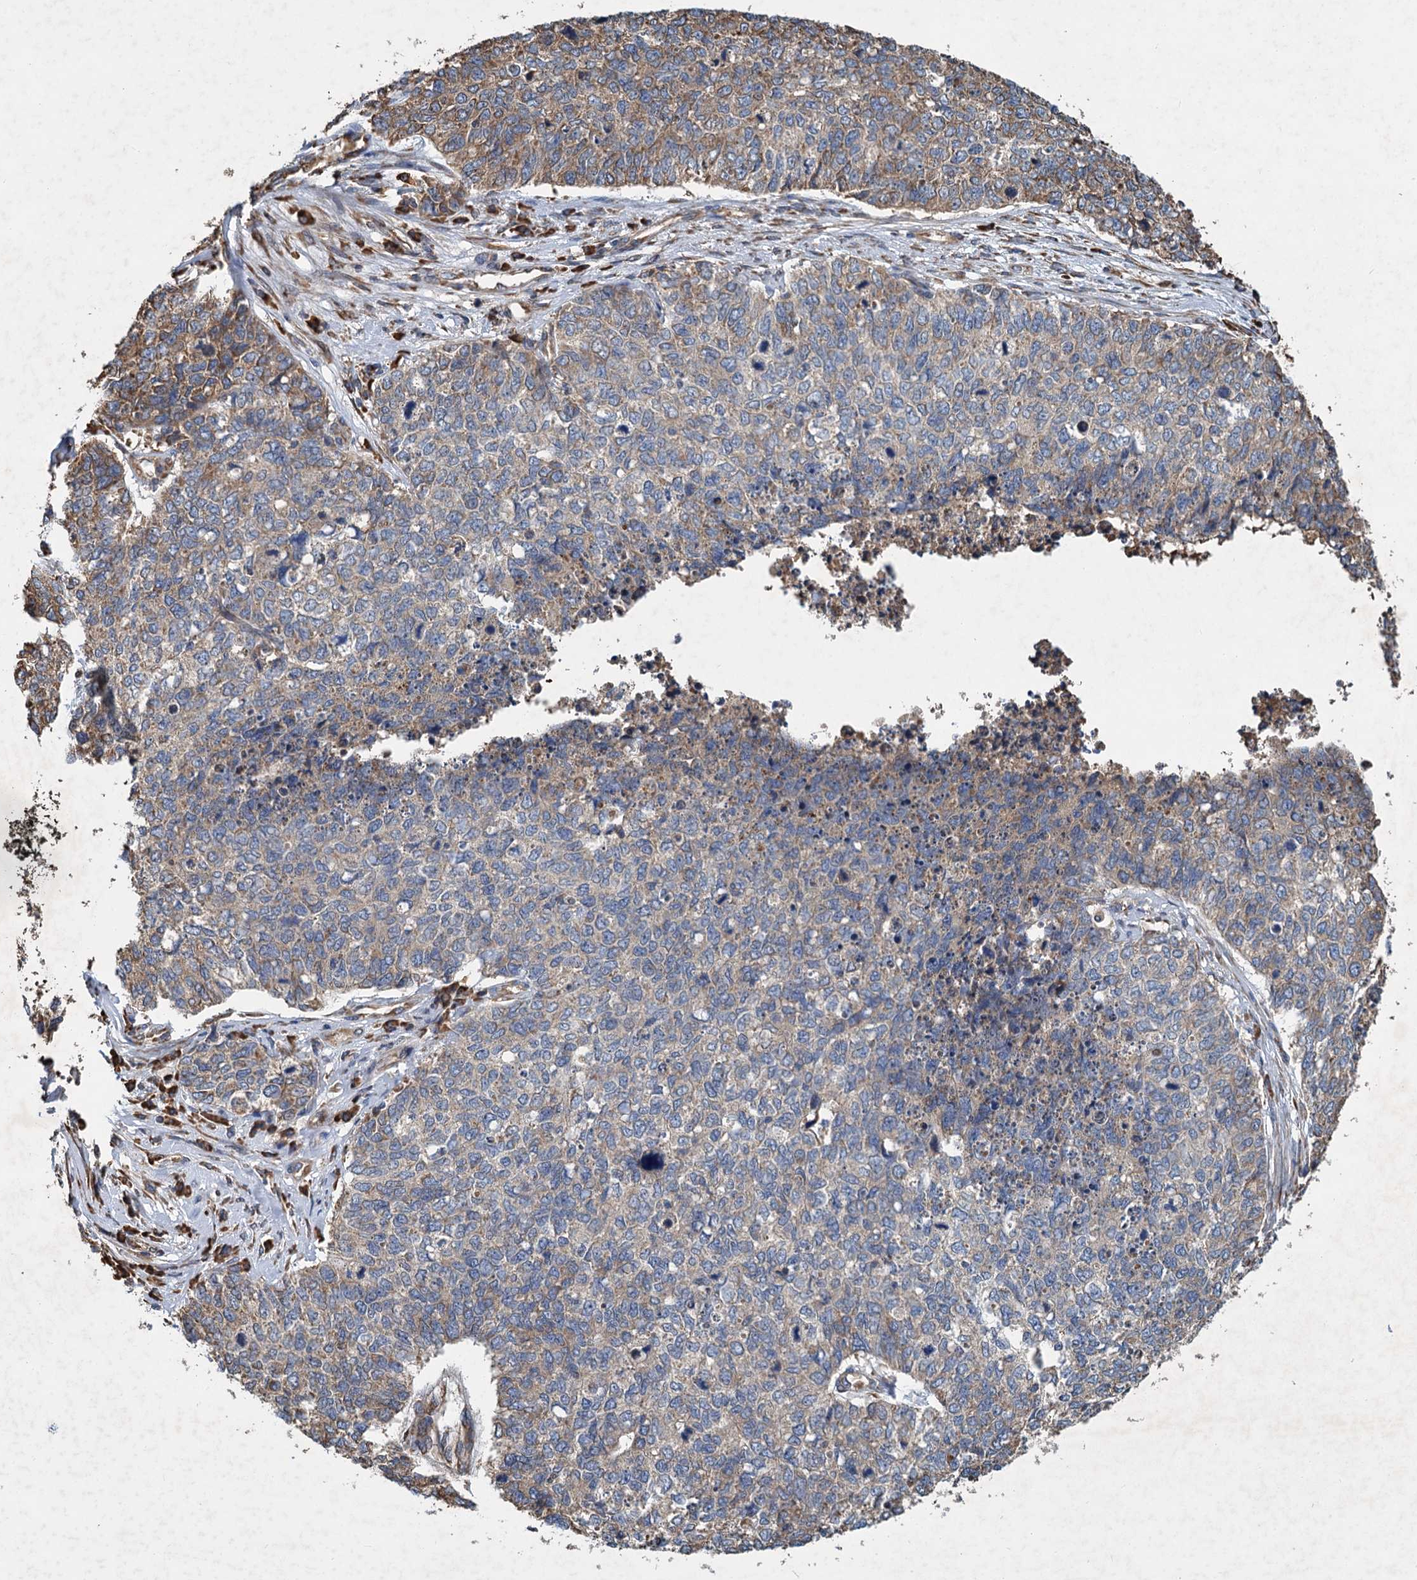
{"staining": {"intensity": "moderate", "quantity": "25%-75%", "location": "cytoplasmic/membranous"}, "tissue": "cervical cancer", "cell_type": "Tumor cells", "image_type": "cancer", "snomed": [{"axis": "morphology", "description": "Squamous cell carcinoma, NOS"}, {"axis": "topography", "description": "Cervix"}], "caption": "About 25%-75% of tumor cells in human cervical squamous cell carcinoma show moderate cytoplasmic/membranous protein positivity as visualized by brown immunohistochemical staining.", "gene": "LINS1", "patient": {"sex": "female", "age": 63}}